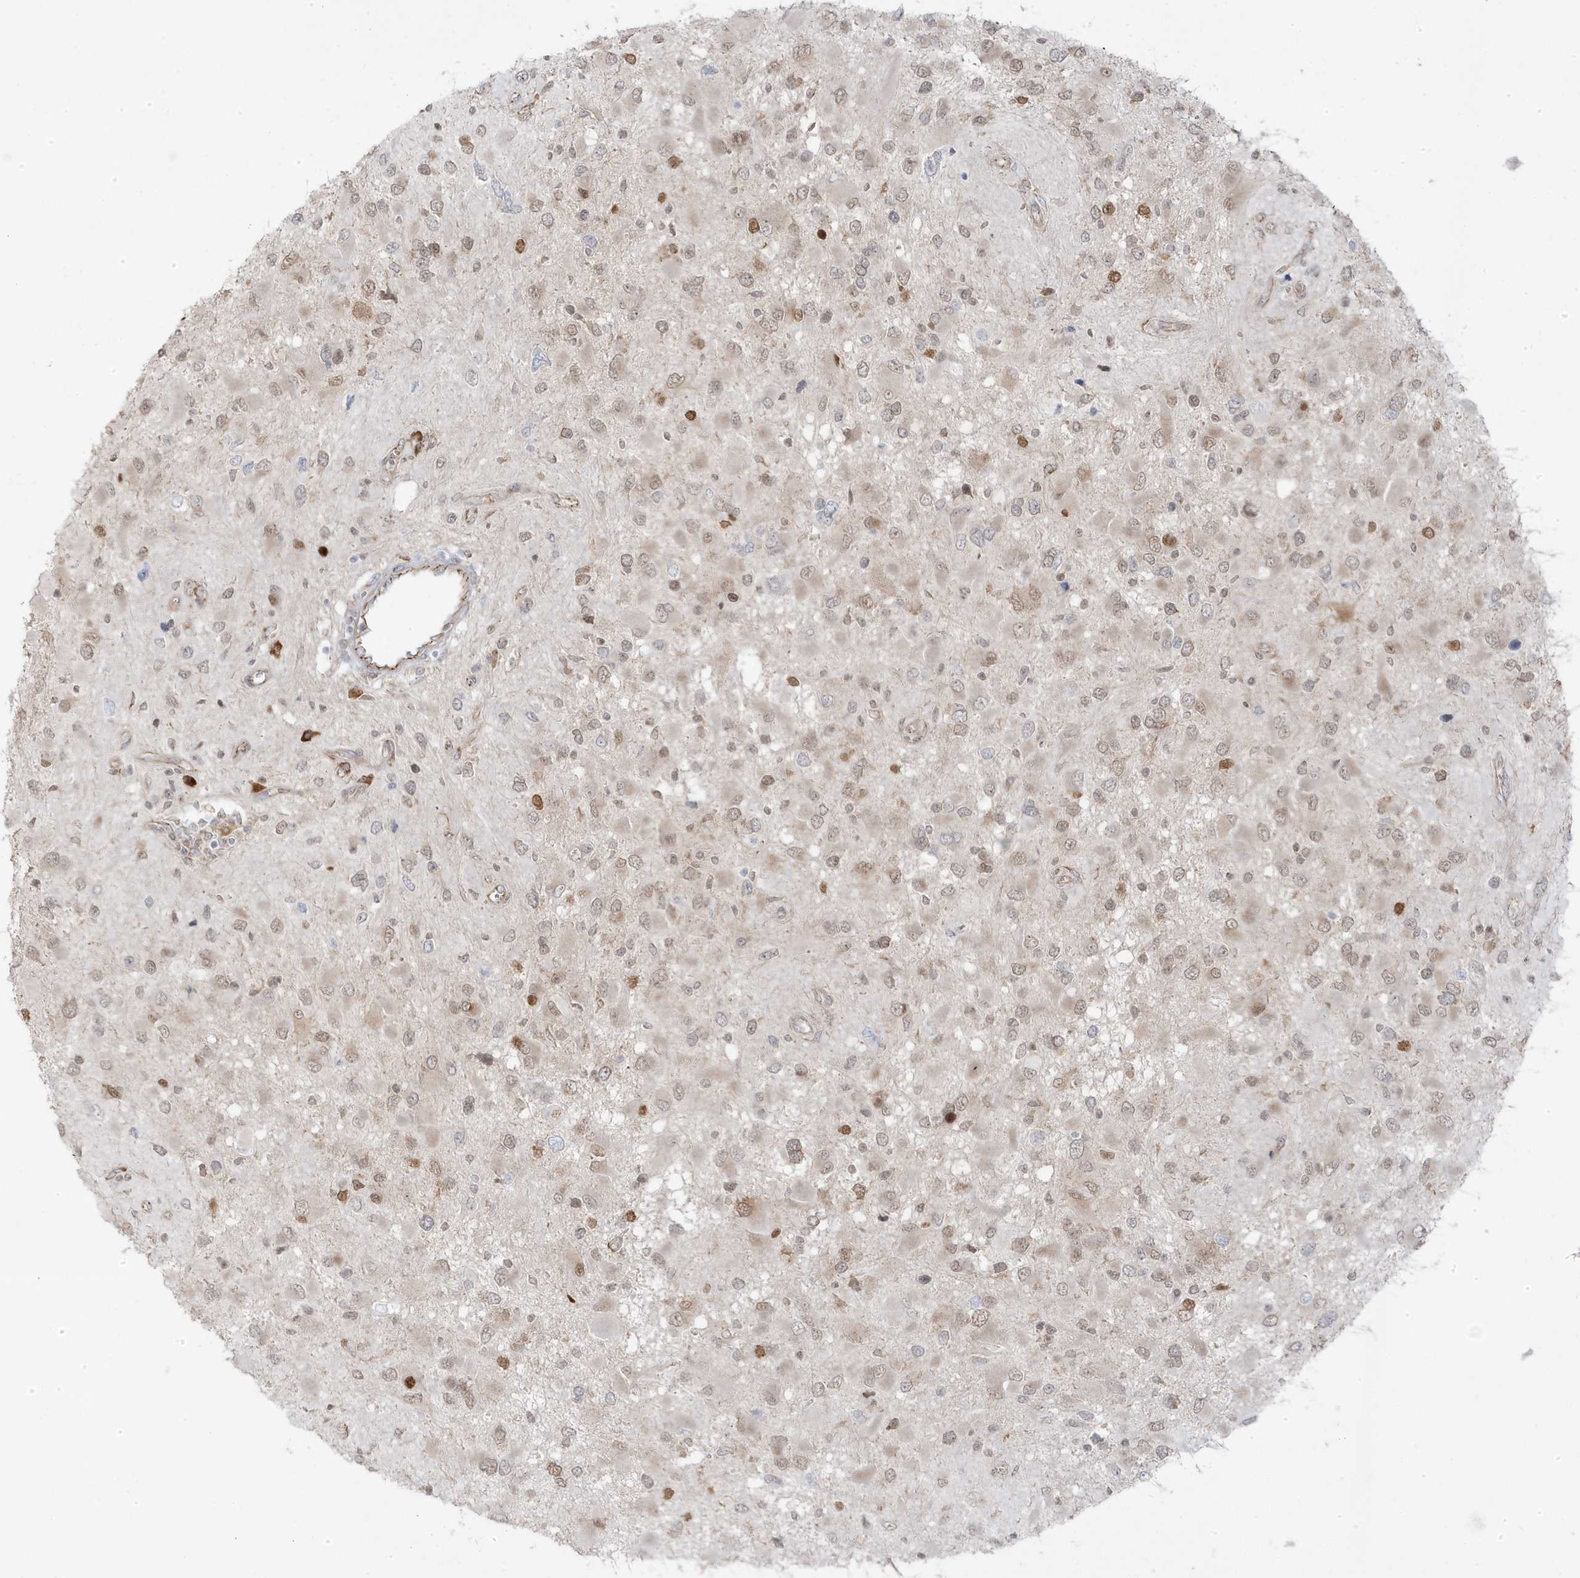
{"staining": {"intensity": "weak", "quantity": "<25%", "location": "cytoplasmic/membranous,nuclear"}, "tissue": "glioma", "cell_type": "Tumor cells", "image_type": "cancer", "snomed": [{"axis": "morphology", "description": "Glioma, malignant, High grade"}, {"axis": "topography", "description": "Brain"}], "caption": "Immunohistochemical staining of human malignant glioma (high-grade) shows no significant staining in tumor cells.", "gene": "ZNF654", "patient": {"sex": "male", "age": 53}}